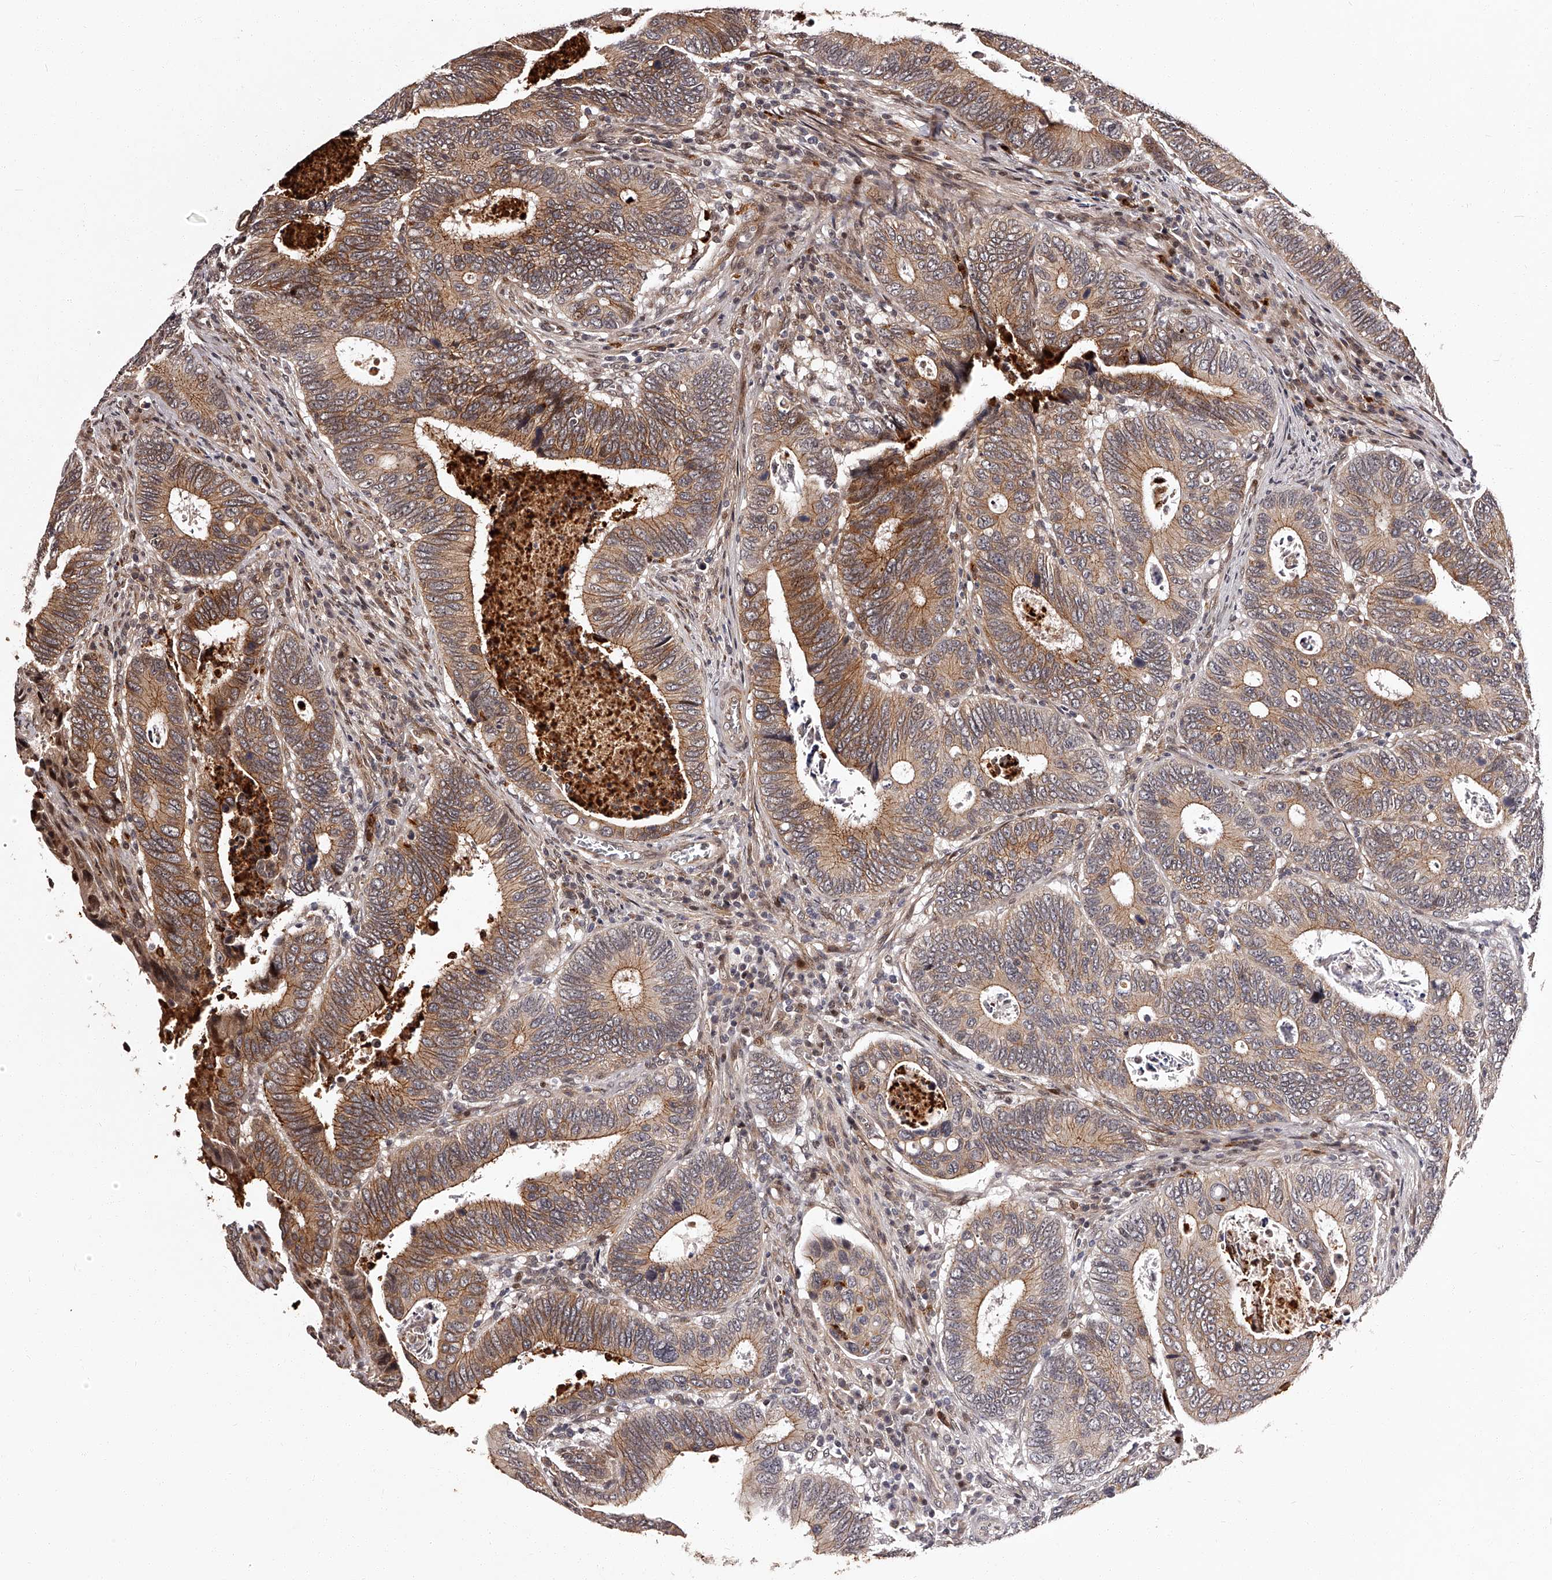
{"staining": {"intensity": "moderate", "quantity": ">75%", "location": "cytoplasmic/membranous"}, "tissue": "colorectal cancer", "cell_type": "Tumor cells", "image_type": "cancer", "snomed": [{"axis": "morphology", "description": "Adenocarcinoma, NOS"}, {"axis": "topography", "description": "Colon"}], "caption": "Human colorectal cancer stained for a protein (brown) demonstrates moderate cytoplasmic/membranous positive expression in approximately >75% of tumor cells.", "gene": "RSC1A1", "patient": {"sex": "male", "age": 72}}